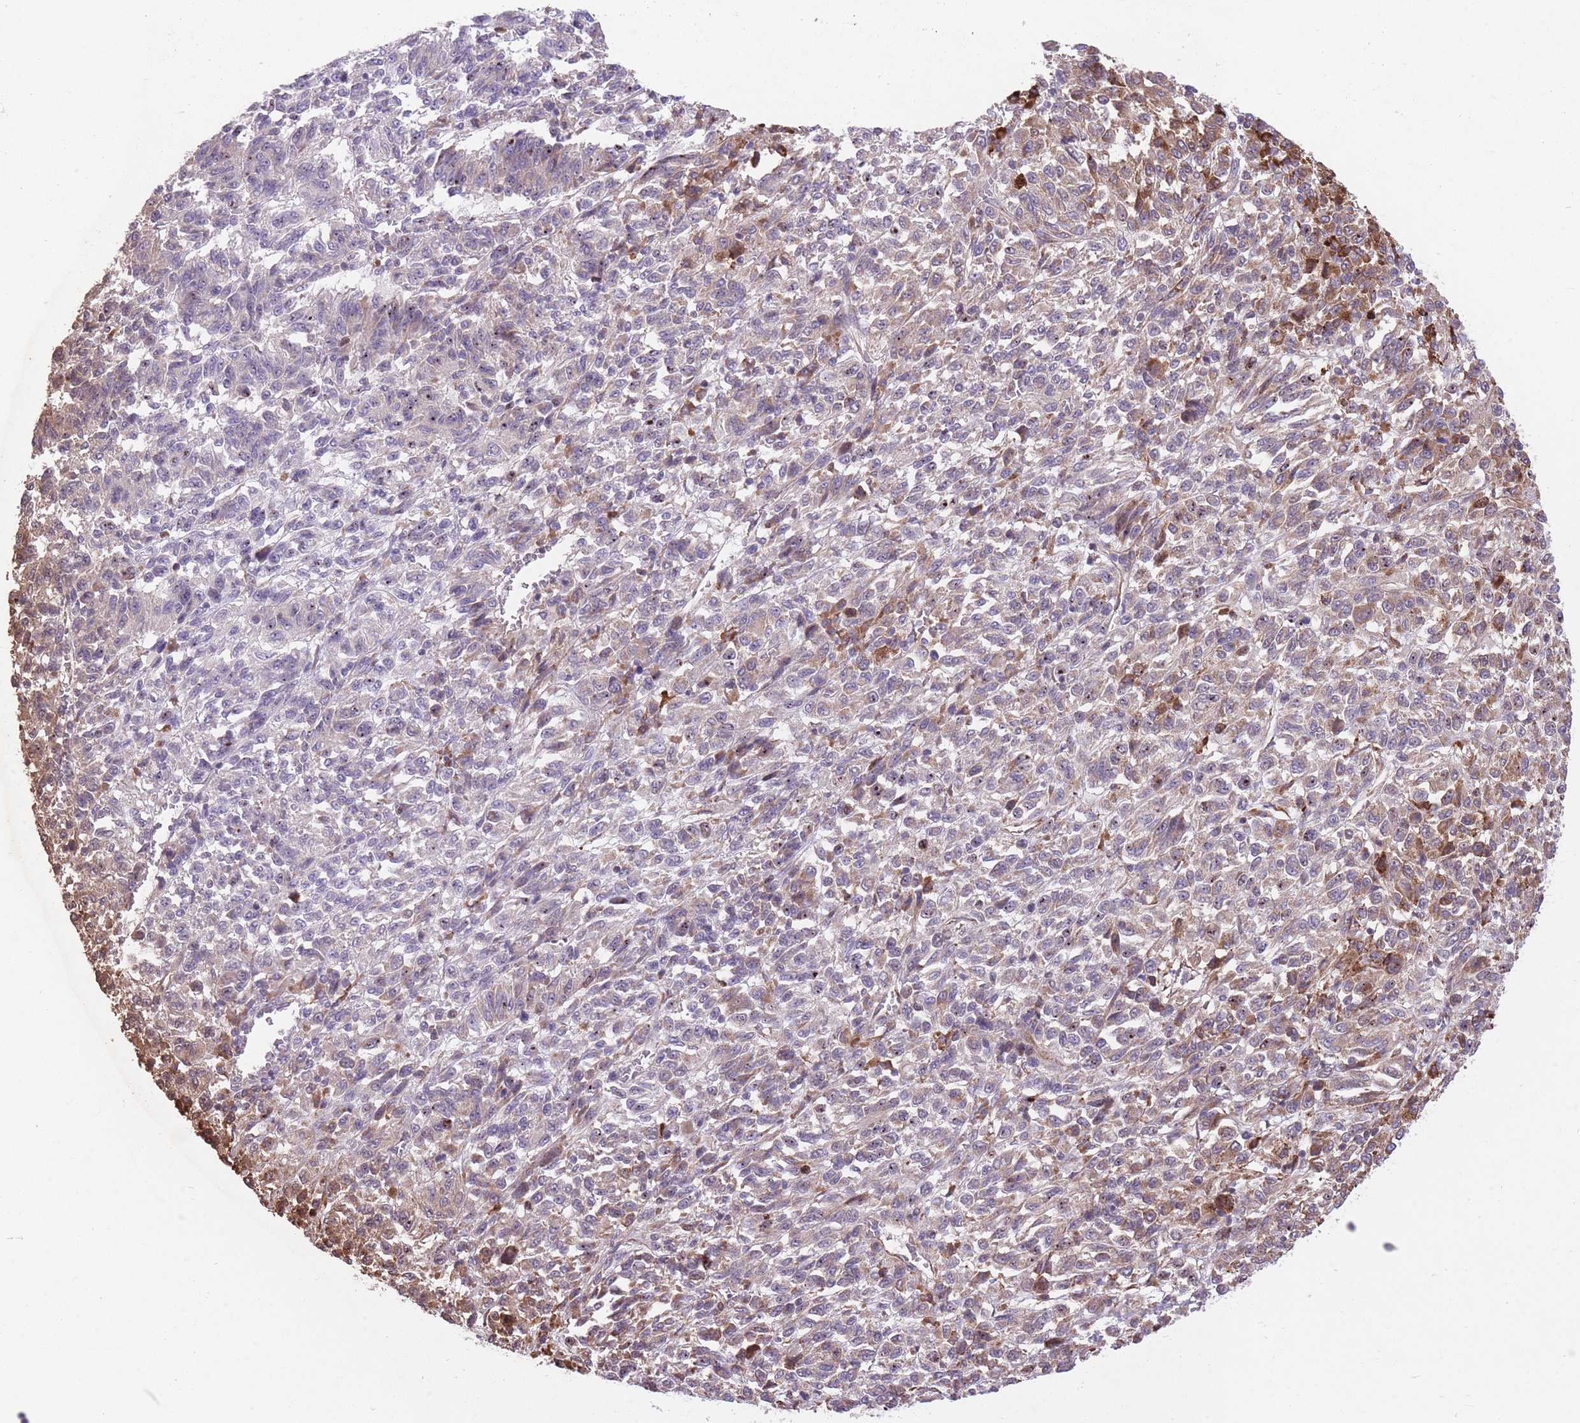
{"staining": {"intensity": "moderate", "quantity": "<25%", "location": "cytoplasmic/membranous"}, "tissue": "melanoma", "cell_type": "Tumor cells", "image_type": "cancer", "snomed": [{"axis": "morphology", "description": "Malignant melanoma, Metastatic site"}, {"axis": "topography", "description": "Lung"}], "caption": "Melanoma stained for a protein exhibits moderate cytoplasmic/membranous positivity in tumor cells.", "gene": "TTLL3", "patient": {"sex": "male", "age": 64}}